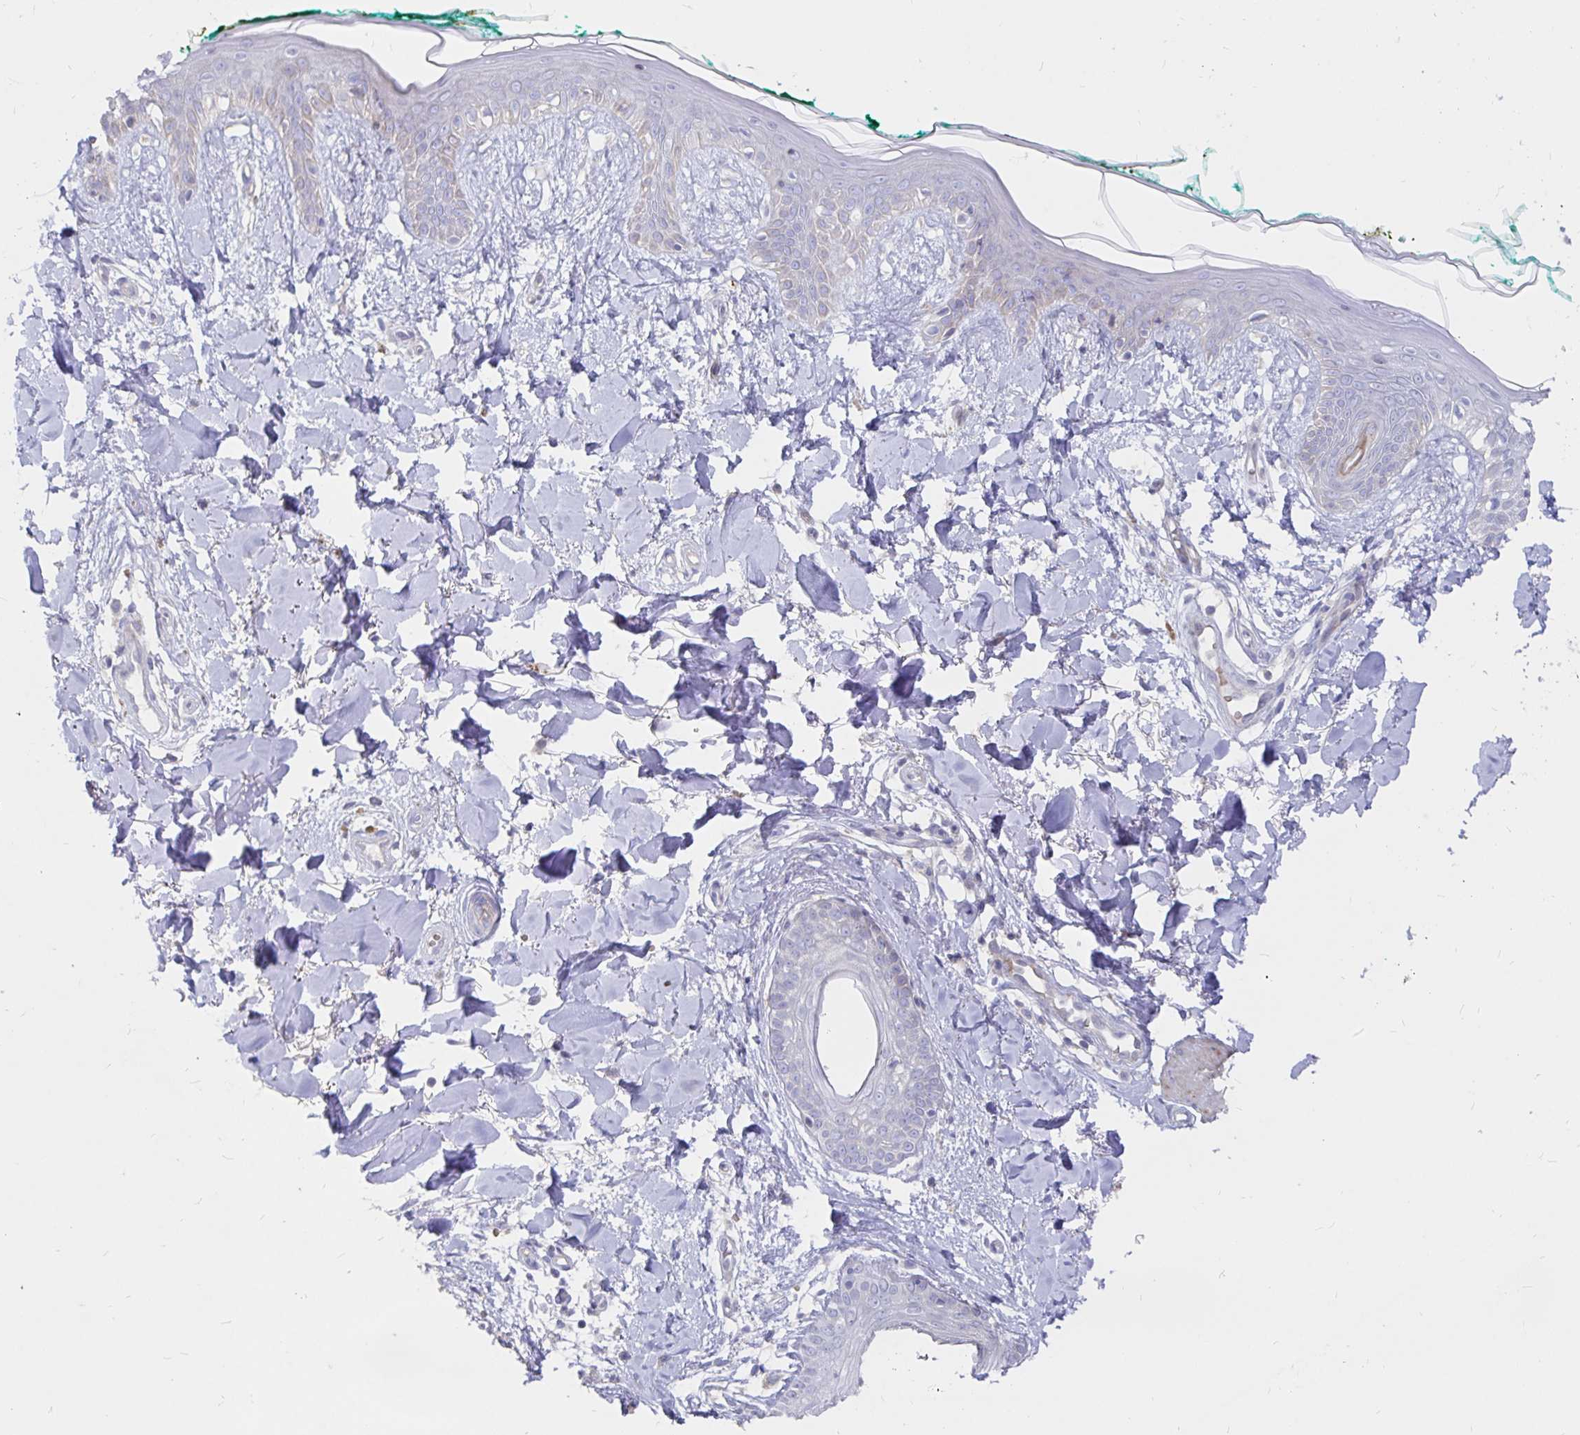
{"staining": {"intensity": "negative", "quantity": "none", "location": "none"}, "tissue": "skin", "cell_type": "Fibroblasts", "image_type": "normal", "snomed": [{"axis": "morphology", "description": "Normal tissue, NOS"}, {"axis": "topography", "description": "Skin"}], "caption": "Photomicrograph shows no significant protein staining in fibroblasts of benign skin. The staining was performed using DAB to visualize the protein expression in brown, while the nuclei were stained in blue with hematoxylin (Magnification: 20x).", "gene": "KCTD19", "patient": {"sex": "female", "age": 34}}